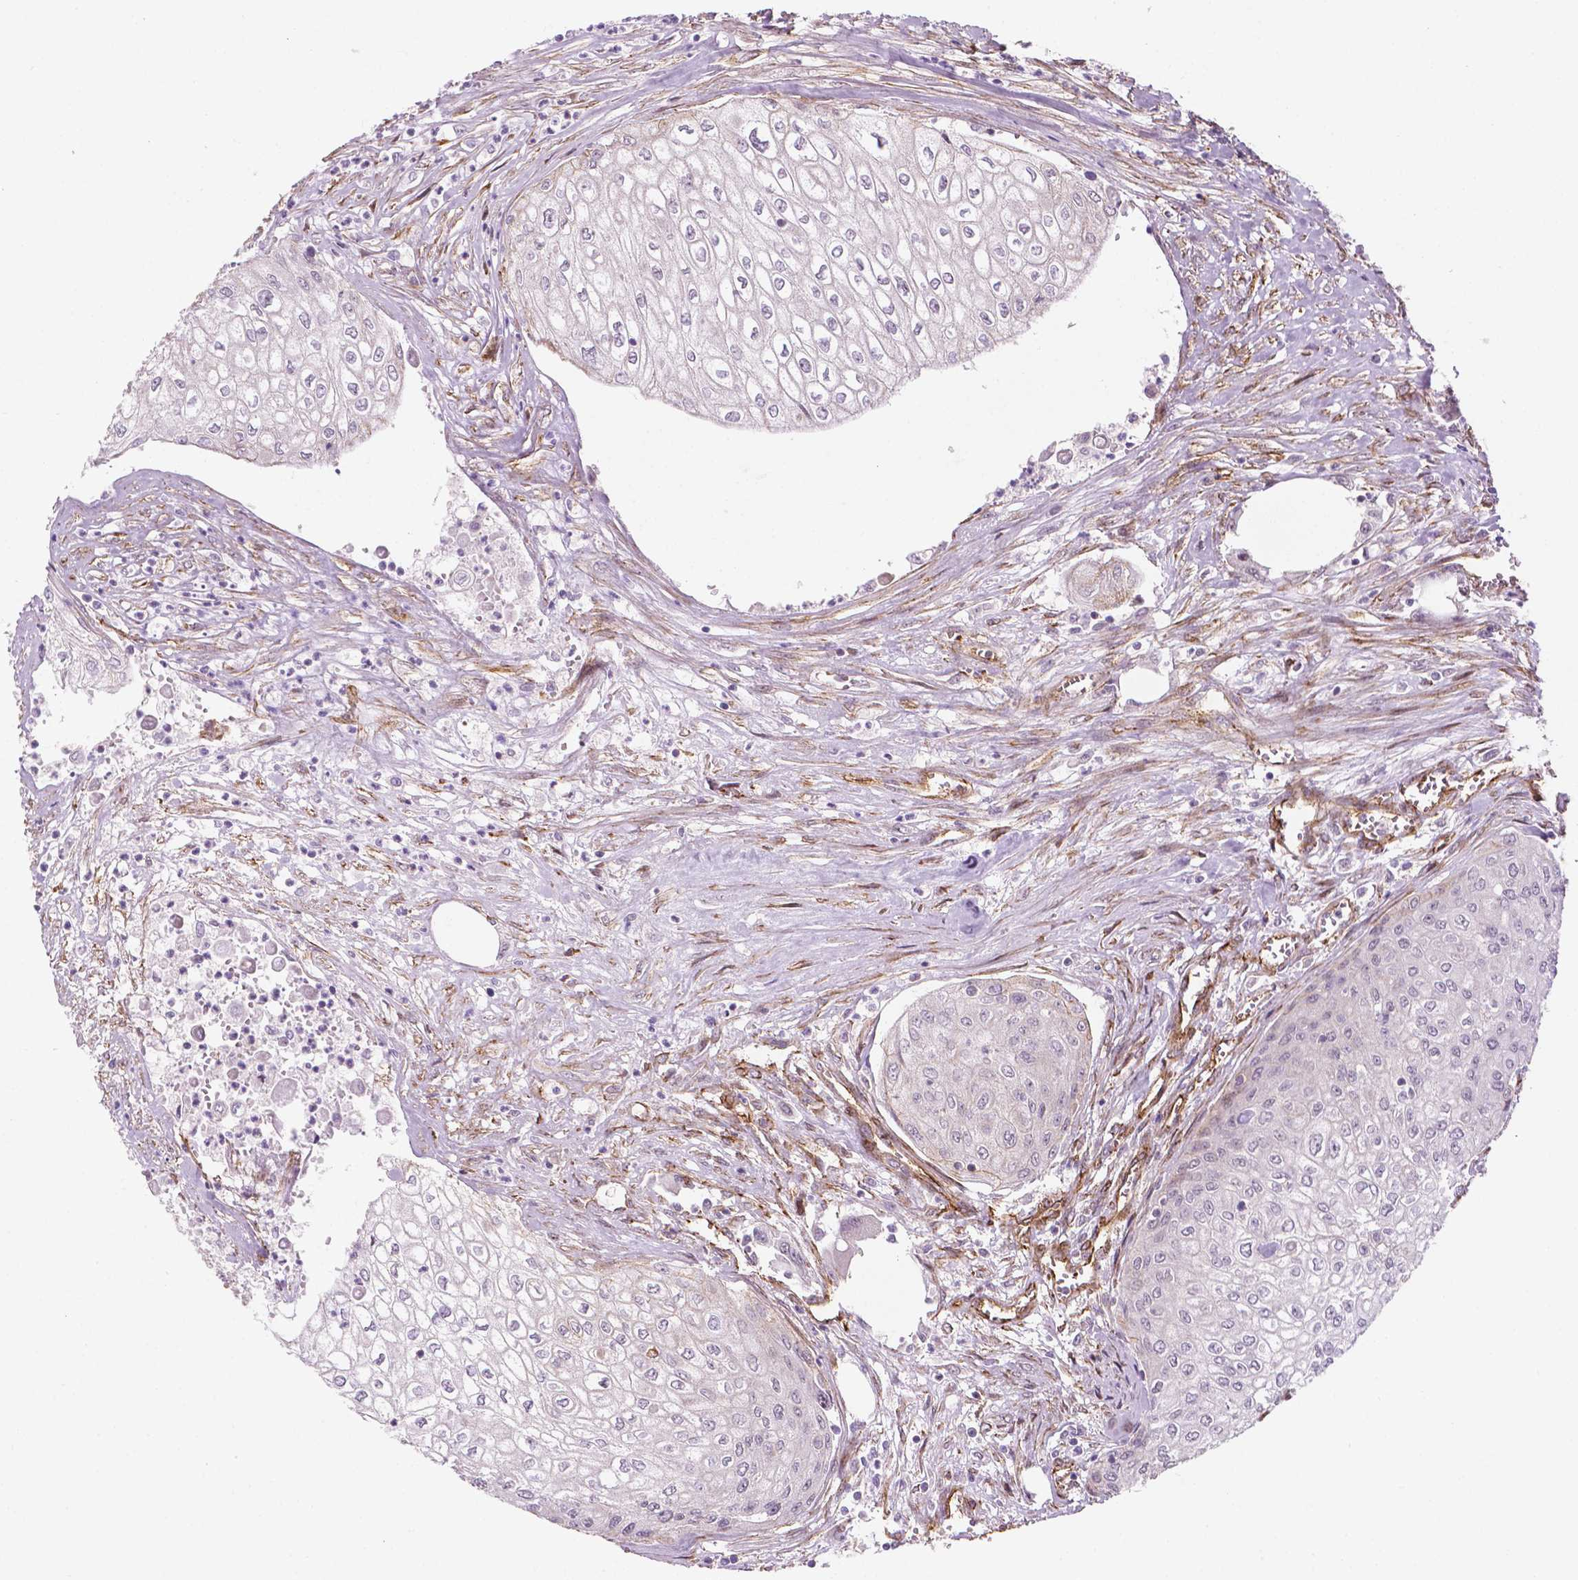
{"staining": {"intensity": "negative", "quantity": "none", "location": "none"}, "tissue": "urothelial cancer", "cell_type": "Tumor cells", "image_type": "cancer", "snomed": [{"axis": "morphology", "description": "Urothelial carcinoma, High grade"}, {"axis": "topography", "description": "Urinary bladder"}], "caption": "Image shows no significant protein expression in tumor cells of urothelial cancer.", "gene": "EGFL8", "patient": {"sex": "male", "age": 62}}